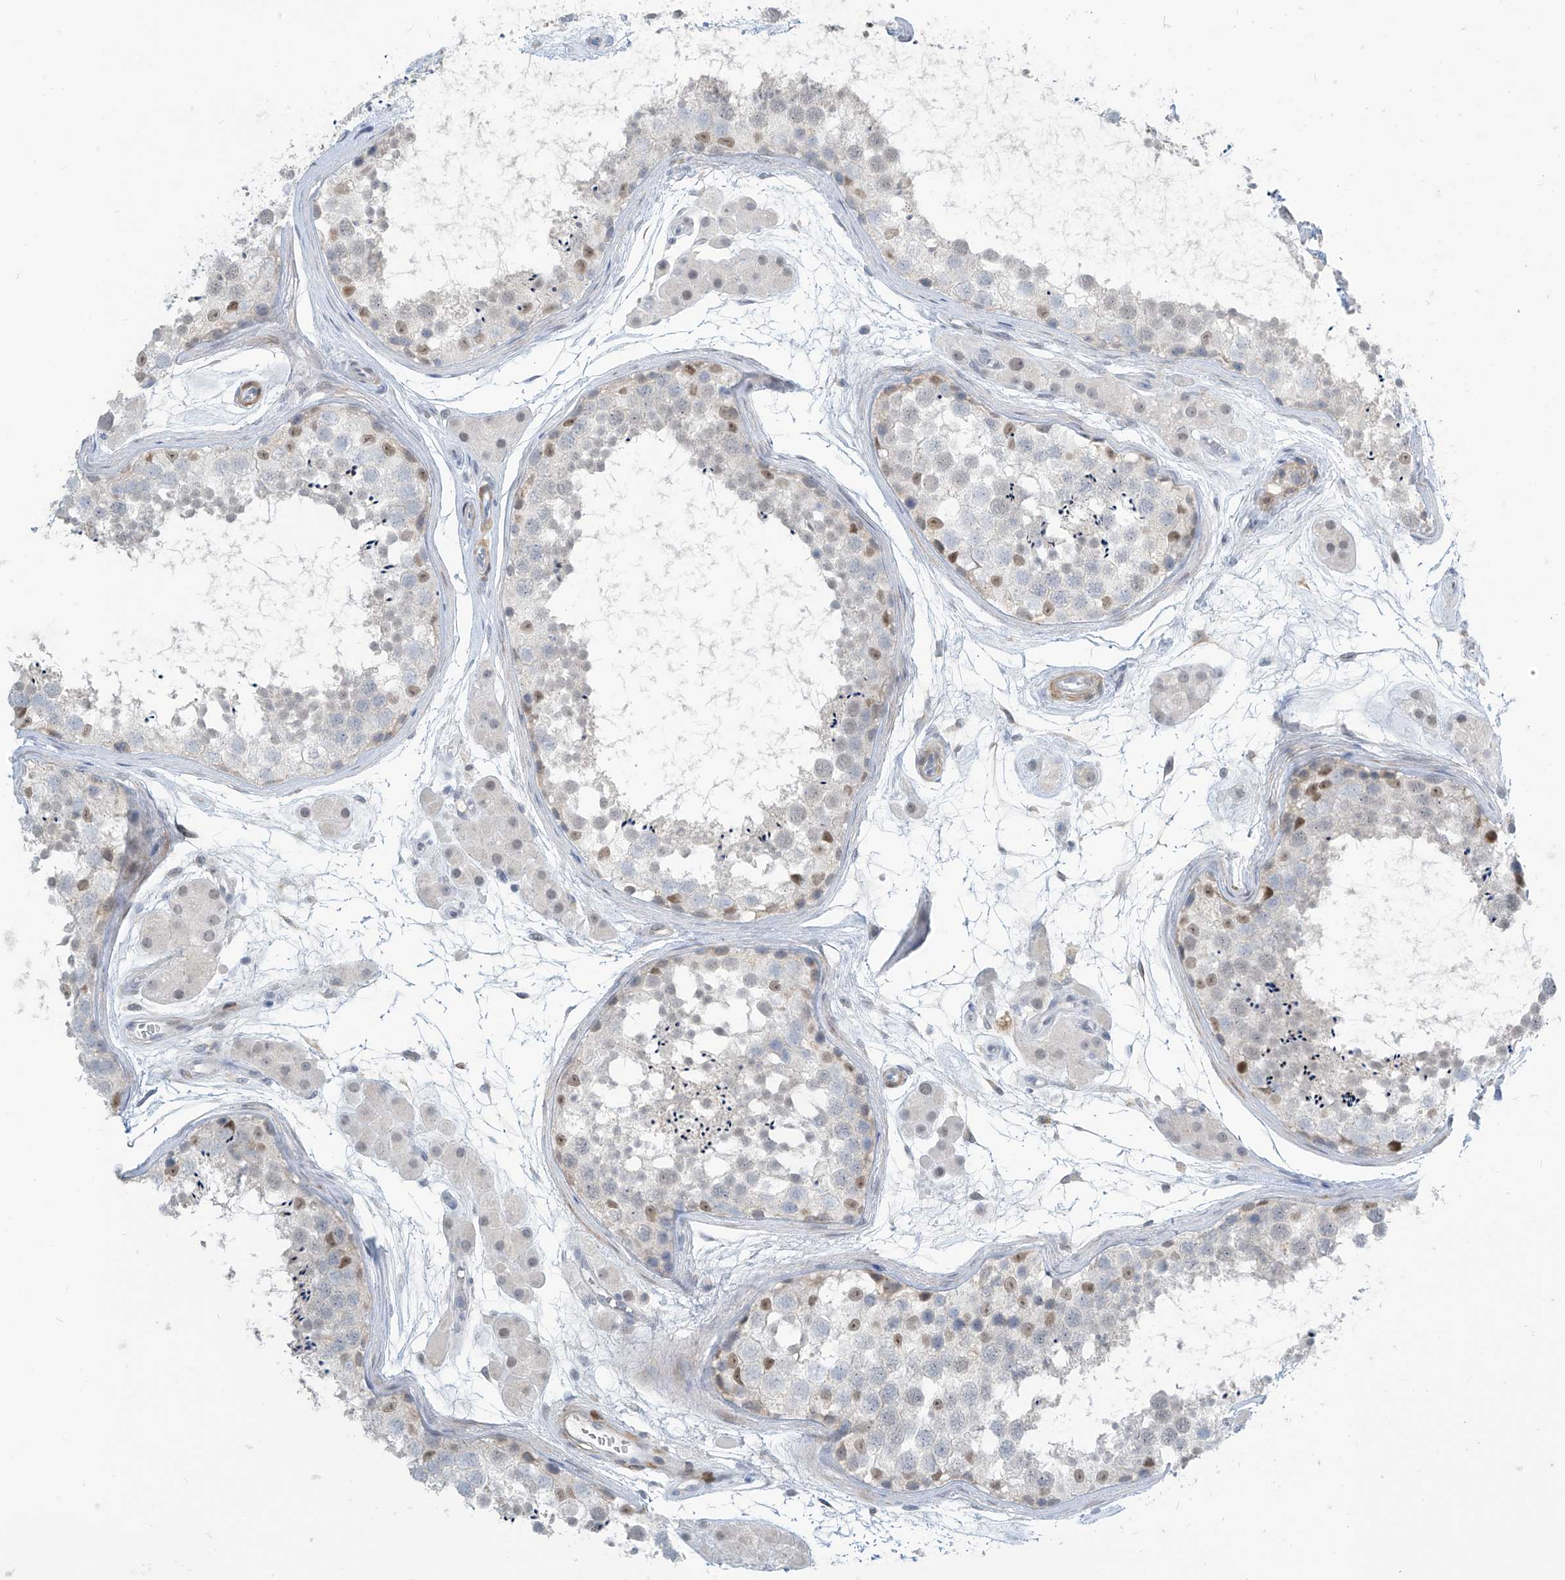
{"staining": {"intensity": "moderate", "quantity": "25%-75%", "location": "nuclear"}, "tissue": "testis", "cell_type": "Cells in seminiferous ducts", "image_type": "normal", "snomed": [{"axis": "morphology", "description": "Normal tissue, NOS"}, {"axis": "topography", "description": "Testis"}], "caption": "Testis stained for a protein (brown) demonstrates moderate nuclear positive expression in about 25%-75% of cells in seminiferous ducts.", "gene": "METAP1D", "patient": {"sex": "male", "age": 56}}